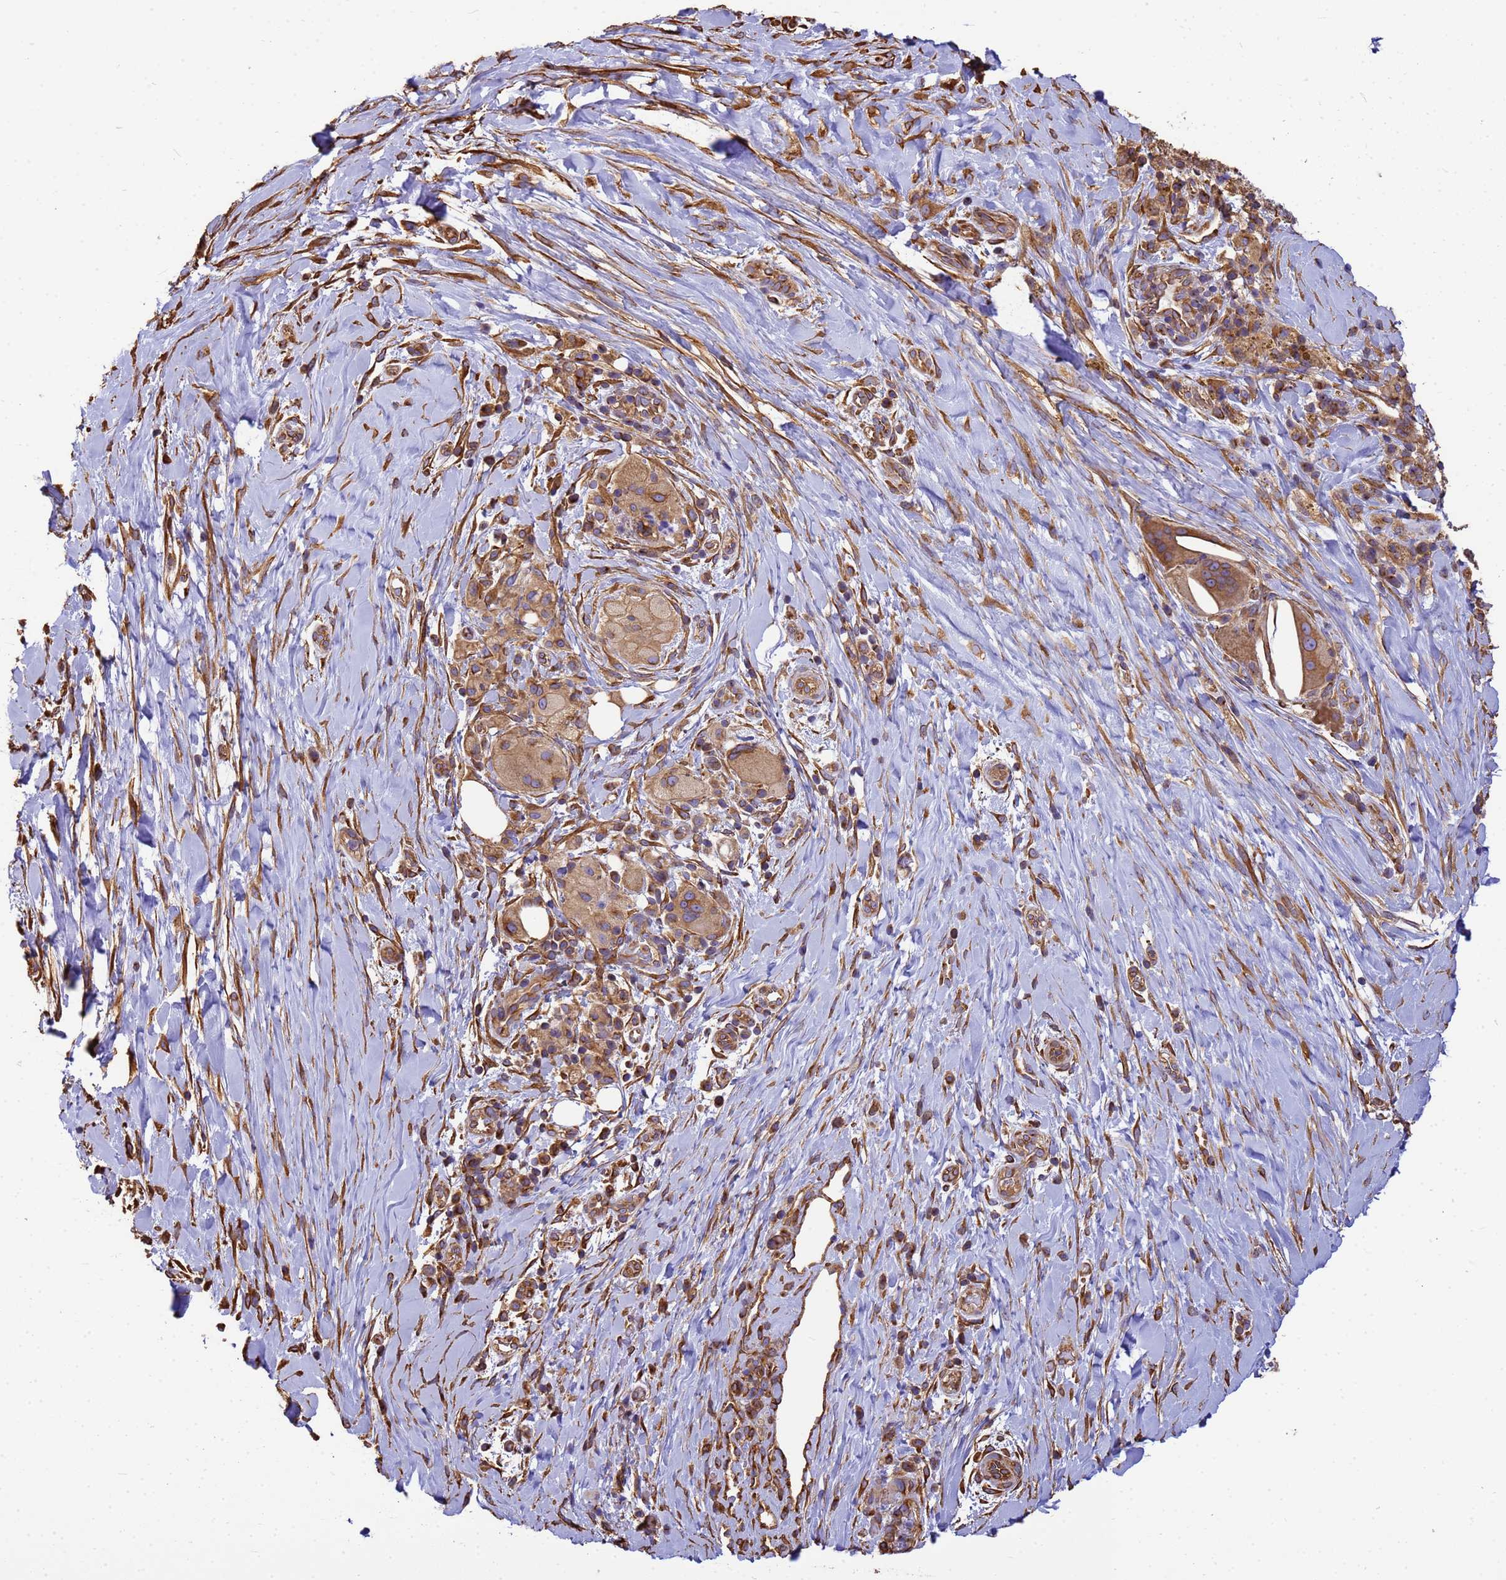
{"staining": {"intensity": "moderate", "quantity": ">75%", "location": "cytoplasmic/membranous"}, "tissue": "pancreatic cancer", "cell_type": "Tumor cells", "image_type": "cancer", "snomed": [{"axis": "morphology", "description": "Adenocarcinoma, NOS"}, {"axis": "topography", "description": "Pancreas"}], "caption": "Human pancreatic adenocarcinoma stained with a protein marker shows moderate staining in tumor cells.", "gene": "TUBB1", "patient": {"sex": "male", "age": 58}}